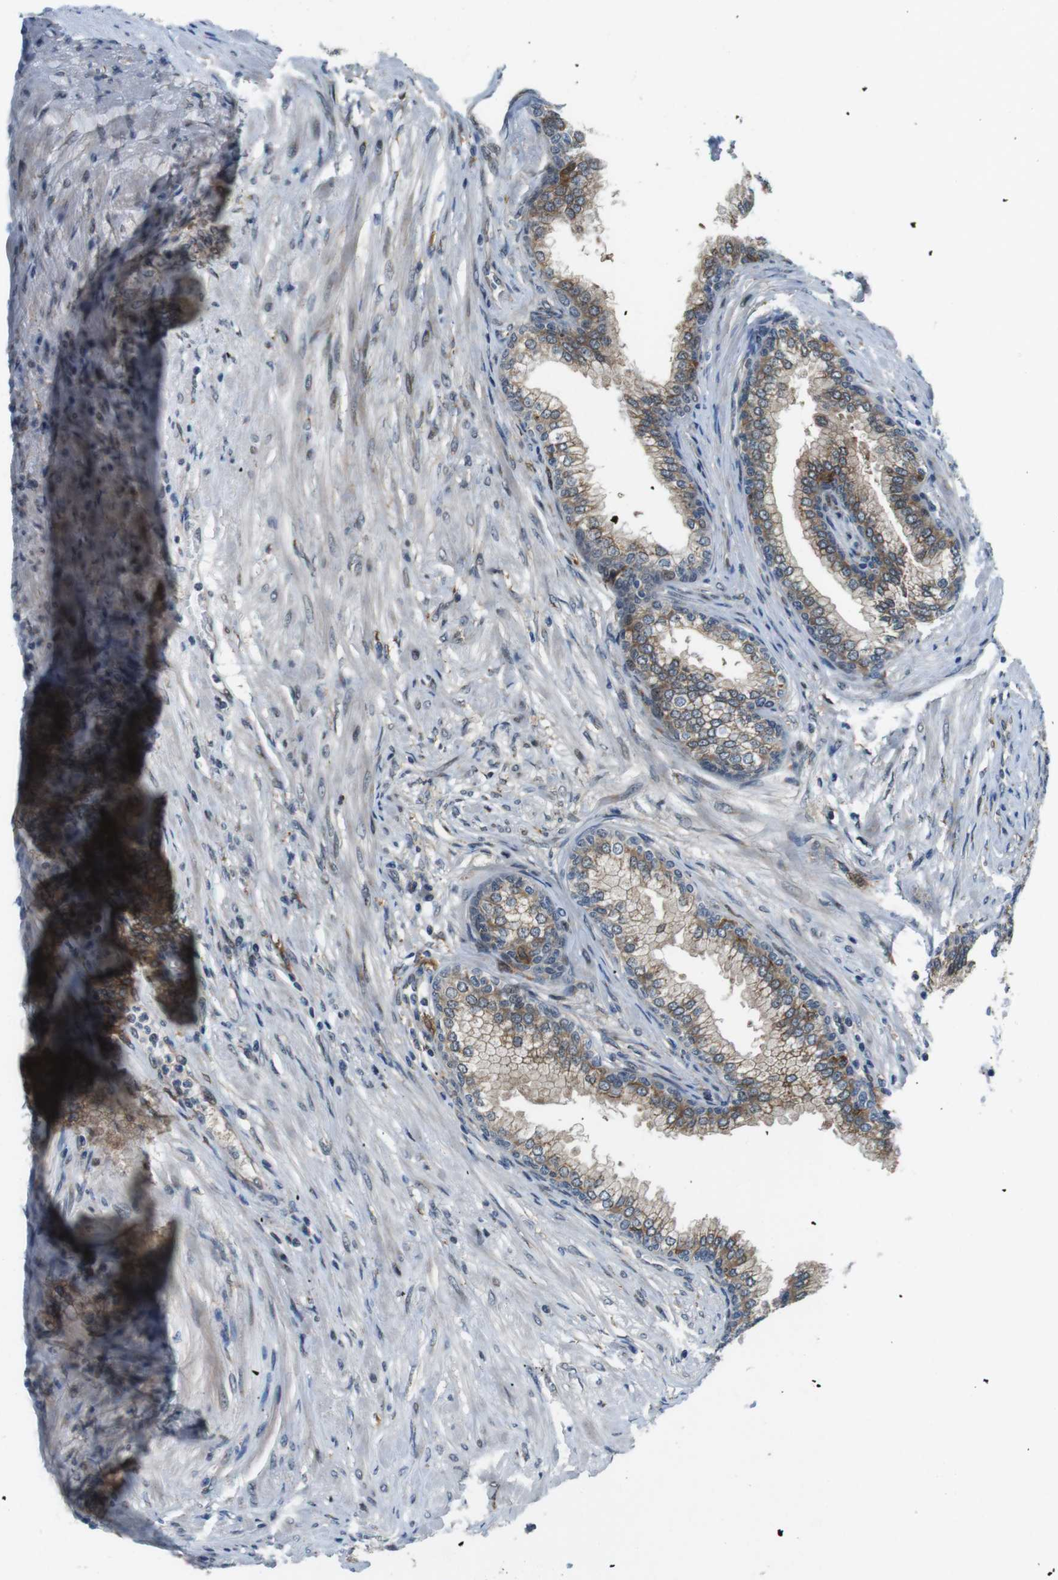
{"staining": {"intensity": "moderate", "quantity": ">75%", "location": "cytoplasmic/membranous"}, "tissue": "prostate", "cell_type": "Glandular cells", "image_type": "normal", "snomed": [{"axis": "morphology", "description": "Normal tissue, NOS"}, {"axis": "morphology", "description": "Urothelial carcinoma, Low grade"}, {"axis": "topography", "description": "Urinary bladder"}, {"axis": "topography", "description": "Prostate"}], "caption": "The image shows a brown stain indicating the presence of a protein in the cytoplasmic/membranous of glandular cells in prostate. (Brightfield microscopy of DAB IHC at high magnification).", "gene": "PALD1", "patient": {"sex": "male", "age": 60}}